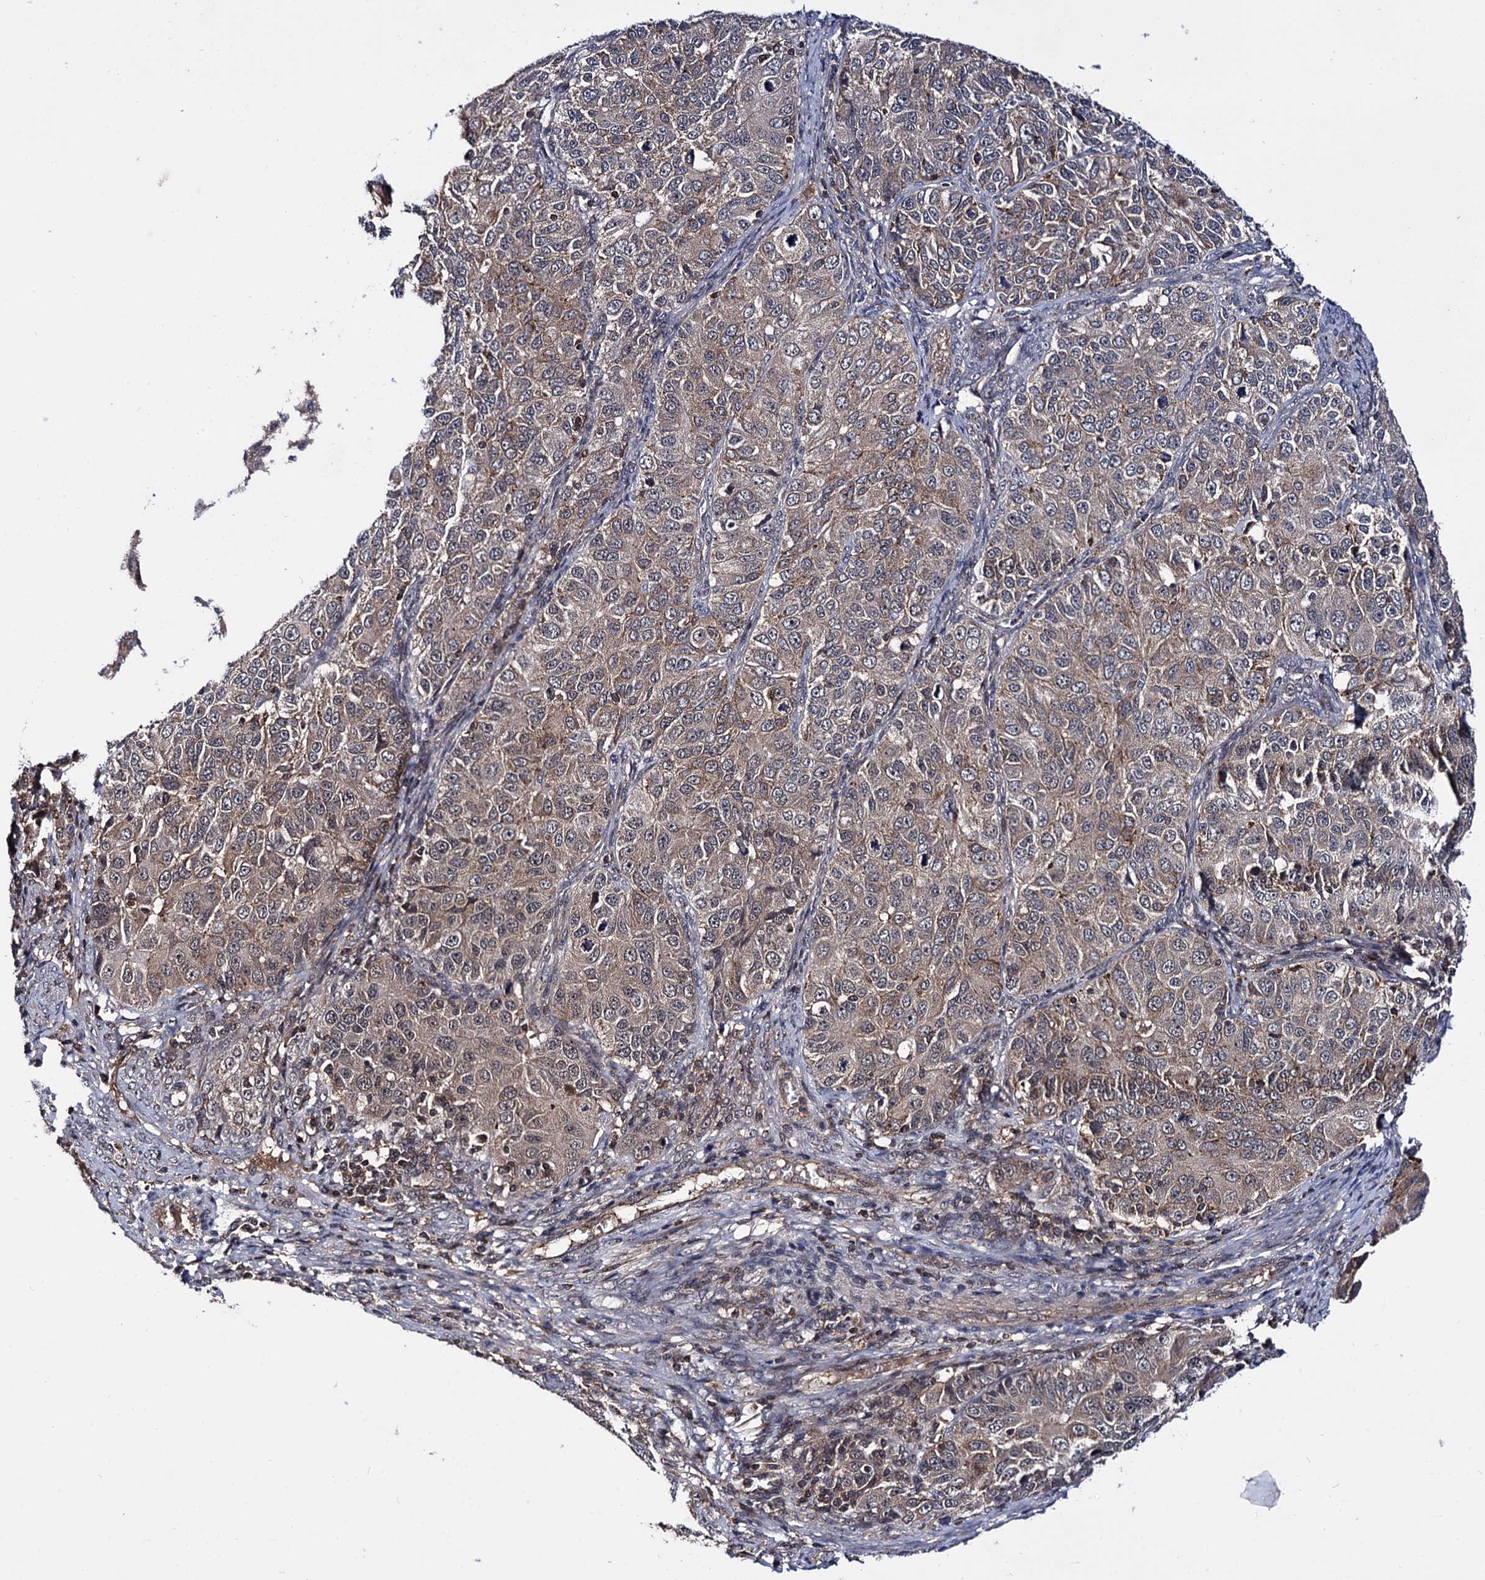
{"staining": {"intensity": "weak", "quantity": ">75%", "location": "cytoplasmic/membranous"}, "tissue": "ovarian cancer", "cell_type": "Tumor cells", "image_type": "cancer", "snomed": [{"axis": "morphology", "description": "Carcinoma, endometroid"}, {"axis": "topography", "description": "Ovary"}], "caption": "The immunohistochemical stain labels weak cytoplasmic/membranous staining in tumor cells of ovarian endometroid carcinoma tissue.", "gene": "MICAL2", "patient": {"sex": "female", "age": 51}}